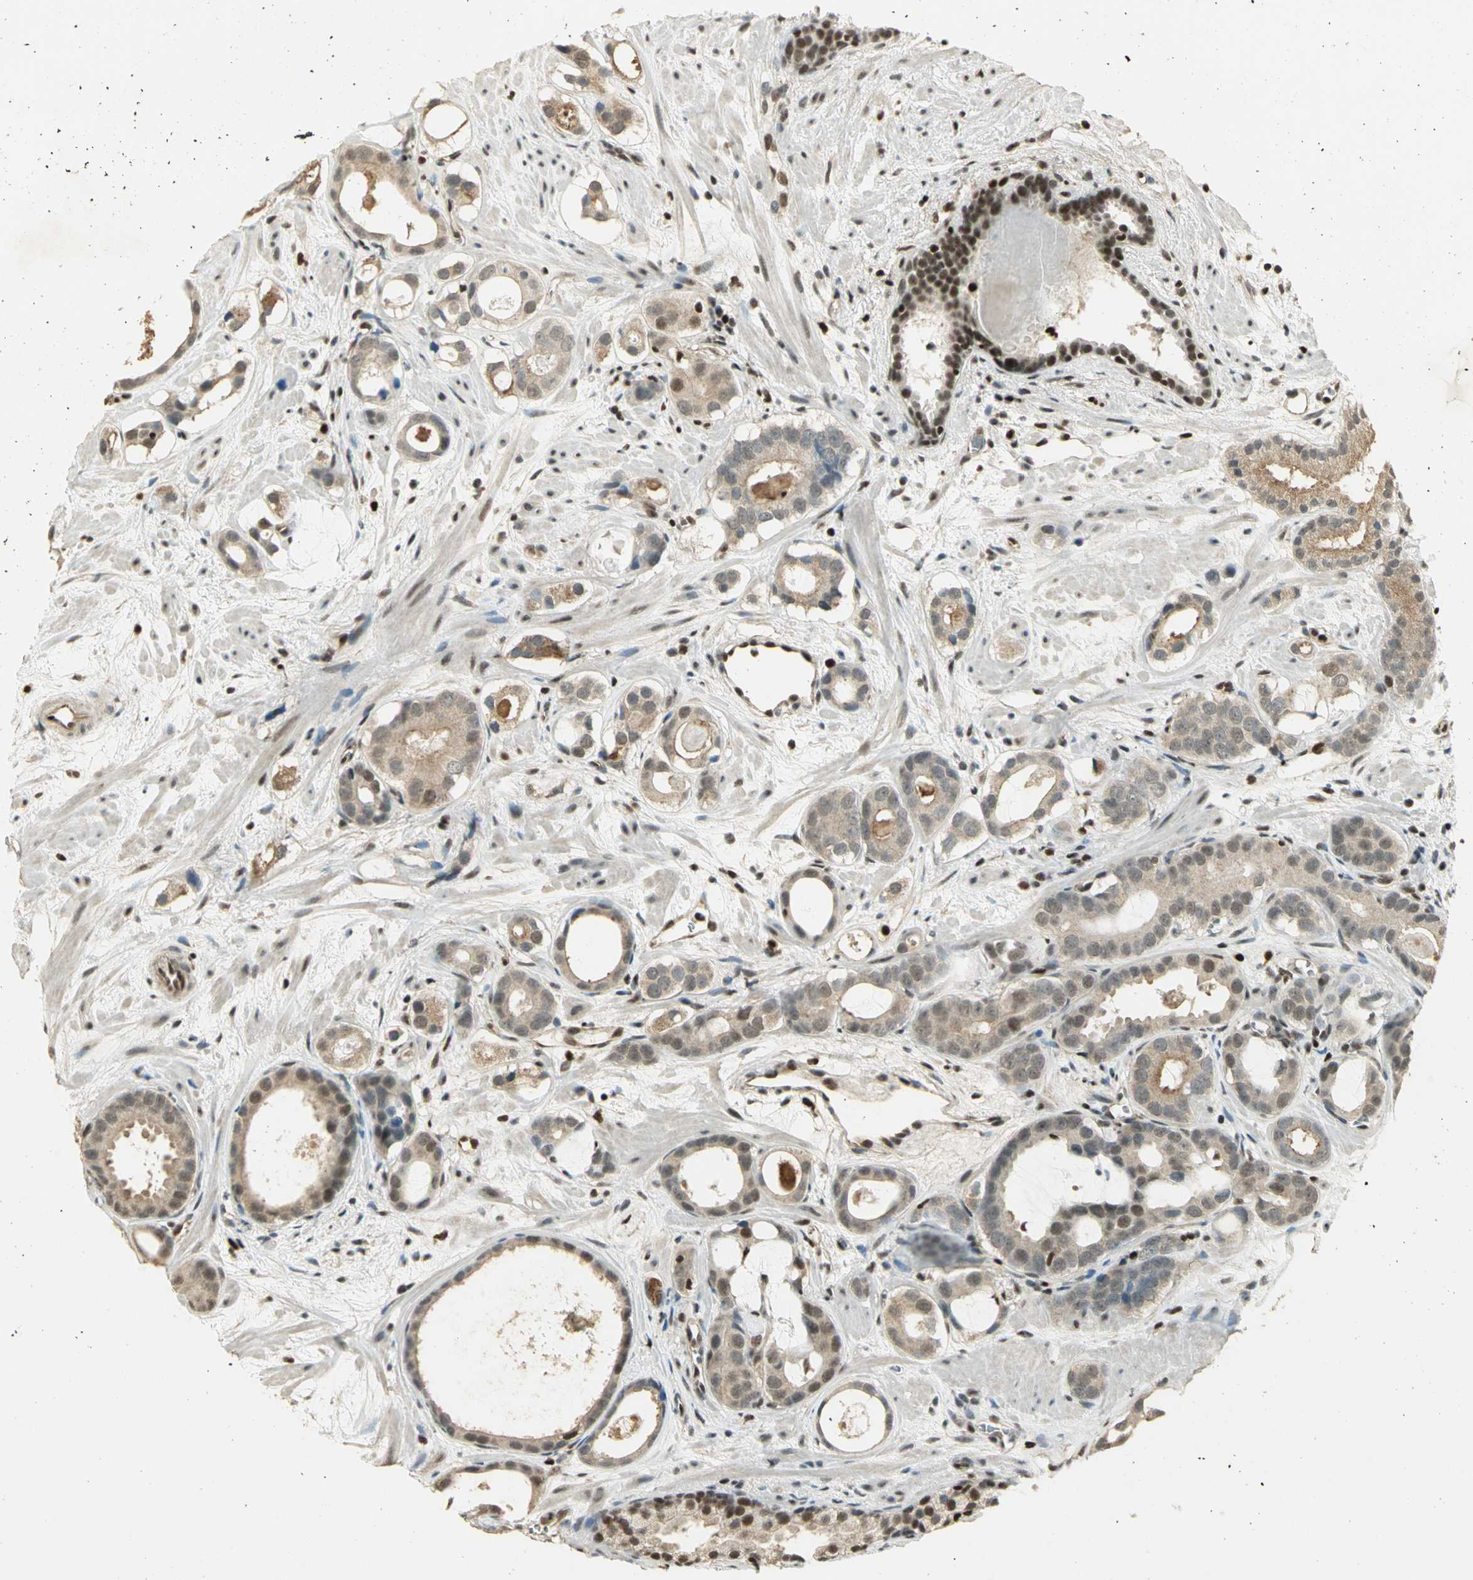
{"staining": {"intensity": "weak", "quantity": ">75%", "location": "cytoplasmic/membranous,nuclear"}, "tissue": "prostate cancer", "cell_type": "Tumor cells", "image_type": "cancer", "snomed": [{"axis": "morphology", "description": "Adenocarcinoma, Low grade"}, {"axis": "topography", "description": "Prostate"}], "caption": "Protein staining of low-grade adenocarcinoma (prostate) tissue reveals weak cytoplasmic/membranous and nuclear positivity in approximately >75% of tumor cells. Using DAB (brown) and hematoxylin (blue) stains, captured at high magnification using brightfield microscopy.", "gene": "ELF1", "patient": {"sex": "male", "age": 57}}